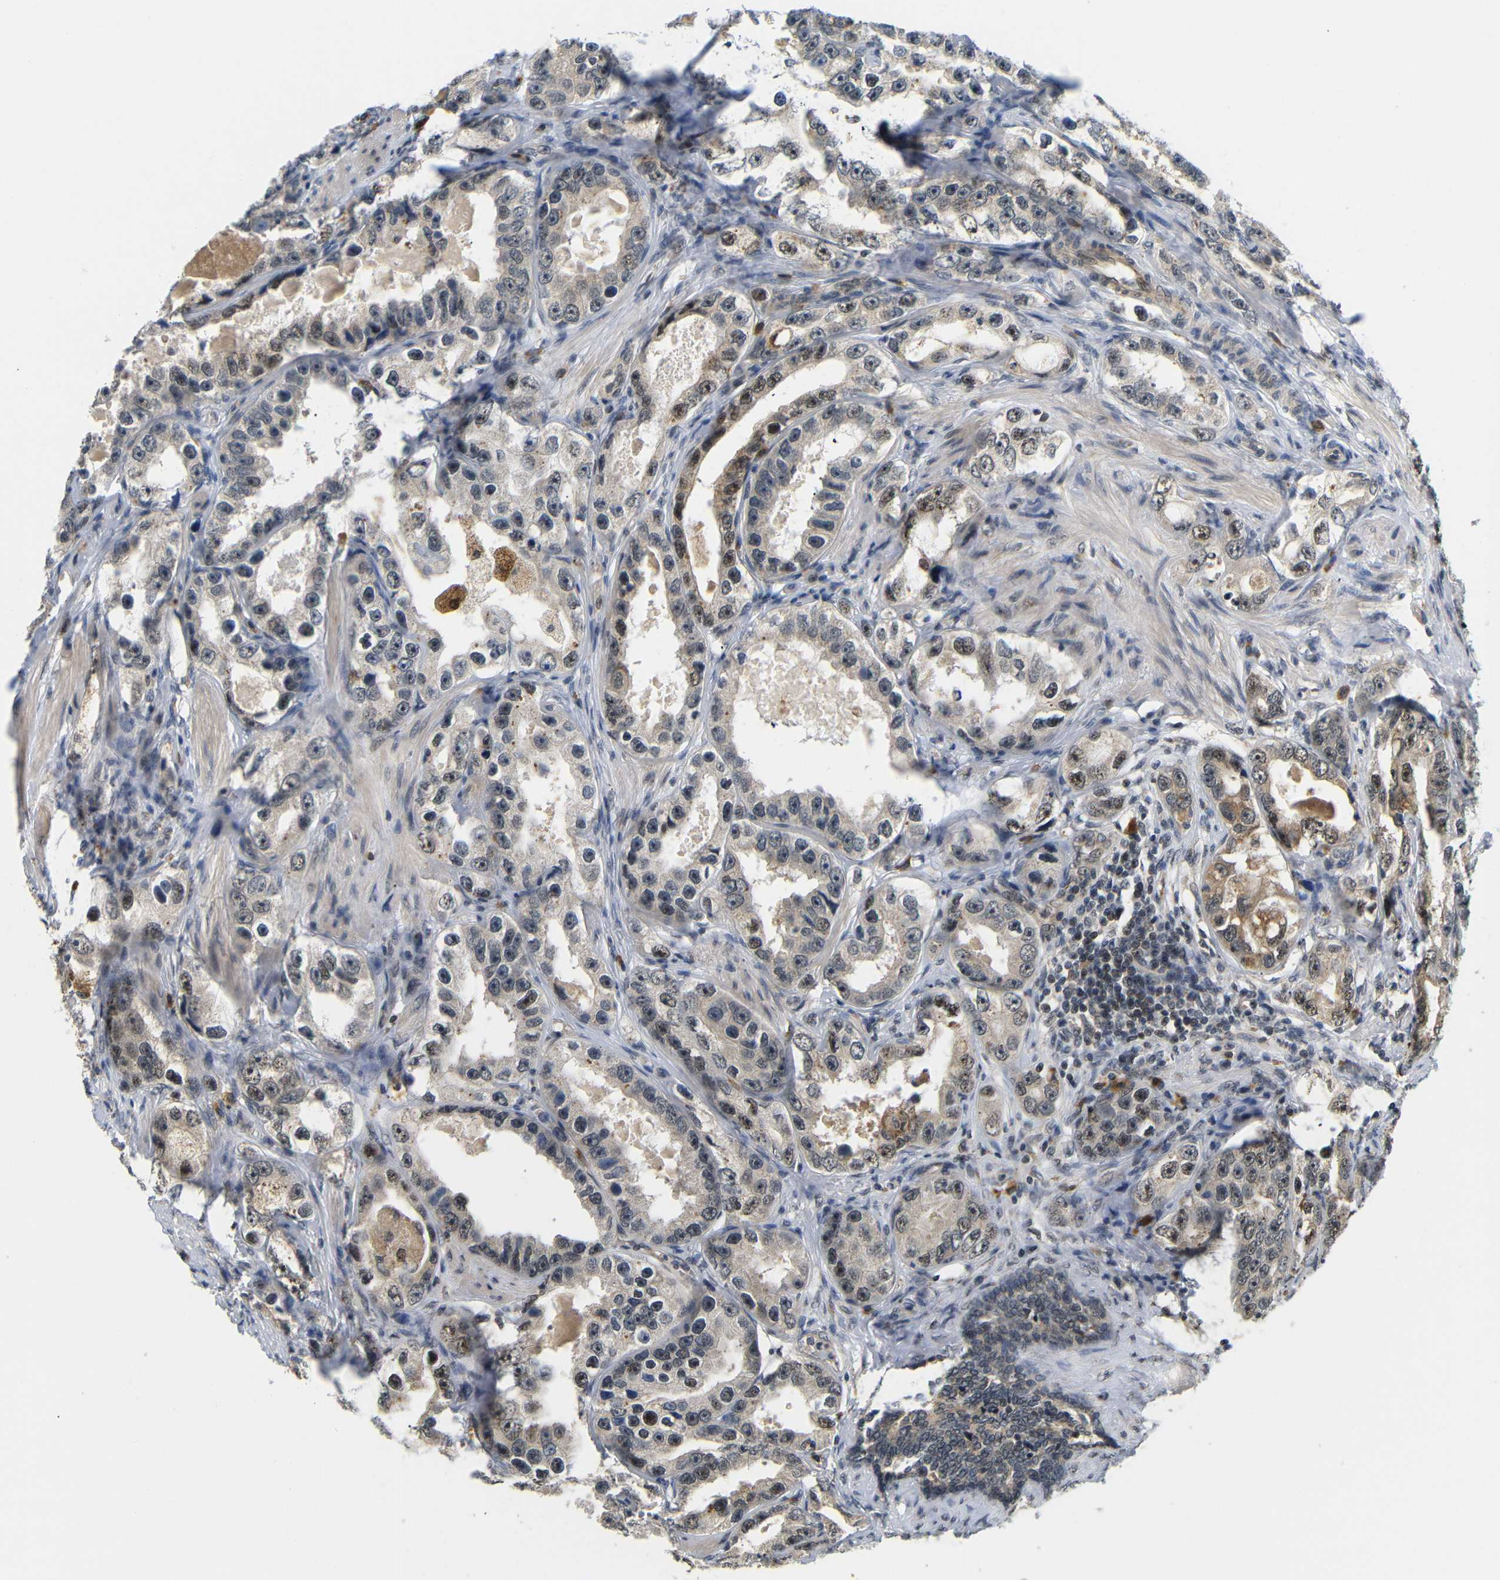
{"staining": {"intensity": "moderate", "quantity": ">75%", "location": "cytoplasmic/membranous,nuclear"}, "tissue": "prostate cancer", "cell_type": "Tumor cells", "image_type": "cancer", "snomed": [{"axis": "morphology", "description": "Adenocarcinoma, High grade"}, {"axis": "topography", "description": "Prostate"}], "caption": "Protein positivity by immunohistochemistry (IHC) reveals moderate cytoplasmic/membranous and nuclear positivity in approximately >75% of tumor cells in adenocarcinoma (high-grade) (prostate). (DAB (3,3'-diaminobenzidine) = brown stain, brightfield microscopy at high magnification).", "gene": "GJA5", "patient": {"sex": "male", "age": 63}}